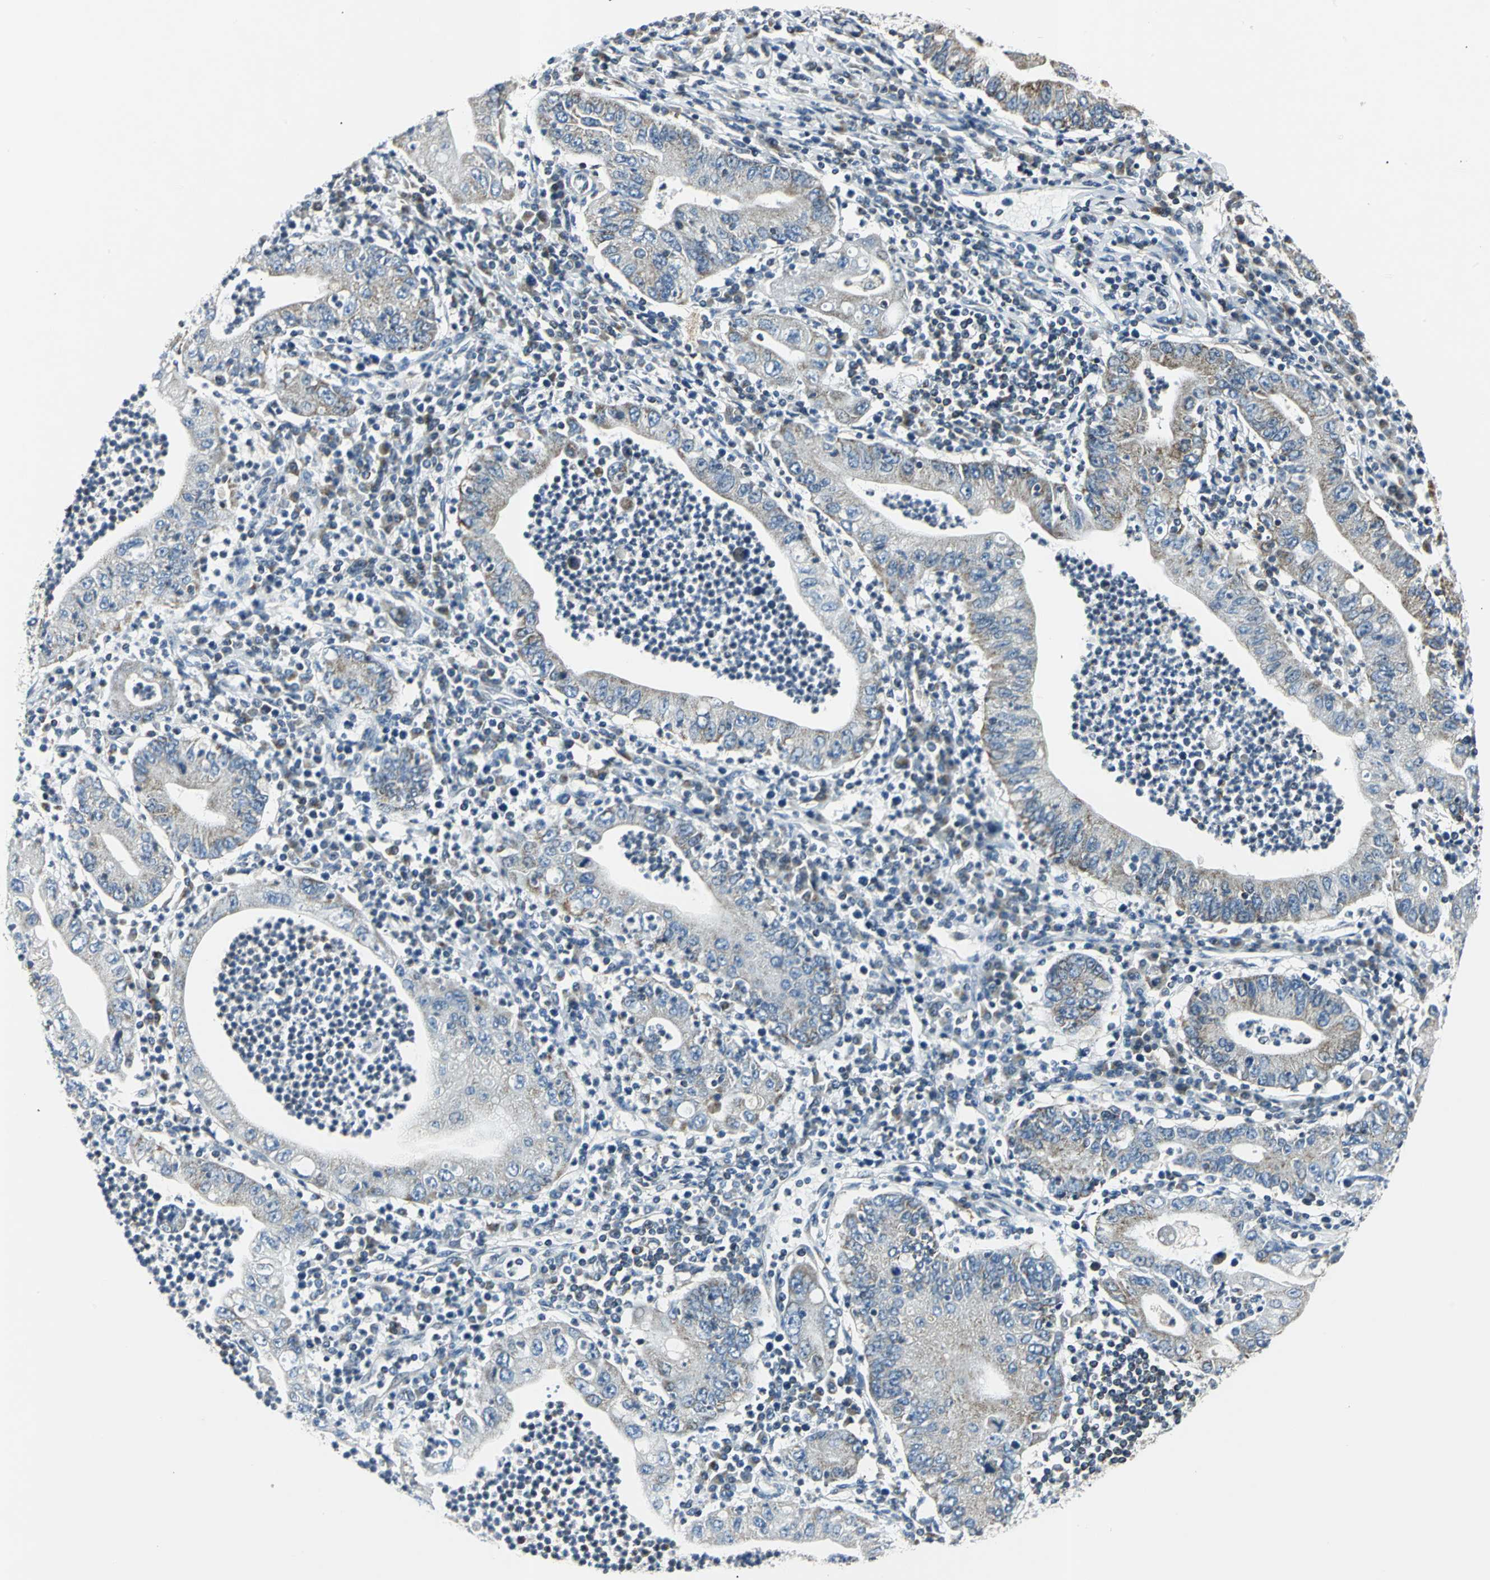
{"staining": {"intensity": "moderate", "quantity": "25%-75%", "location": "cytoplasmic/membranous"}, "tissue": "stomach cancer", "cell_type": "Tumor cells", "image_type": "cancer", "snomed": [{"axis": "morphology", "description": "Normal tissue, NOS"}, {"axis": "morphology", "description": "Adenocarcinoma, NOS"}, {"axis": "topography", "description": "Esophagus"}, {"axis": "topography", "description": "Stomach, upper"}, {"axis": "topography", "description": "Peripheral nerve tissue"}], "caption": "Stomach adenocarcinoma tissue exhibits moderate cytoplasmic/membranous expression in about 25%-75% of tumor cells Nuclei are stained in blue.", "gene": "USP40", "patient": {"sex": "male", "age": 62}}